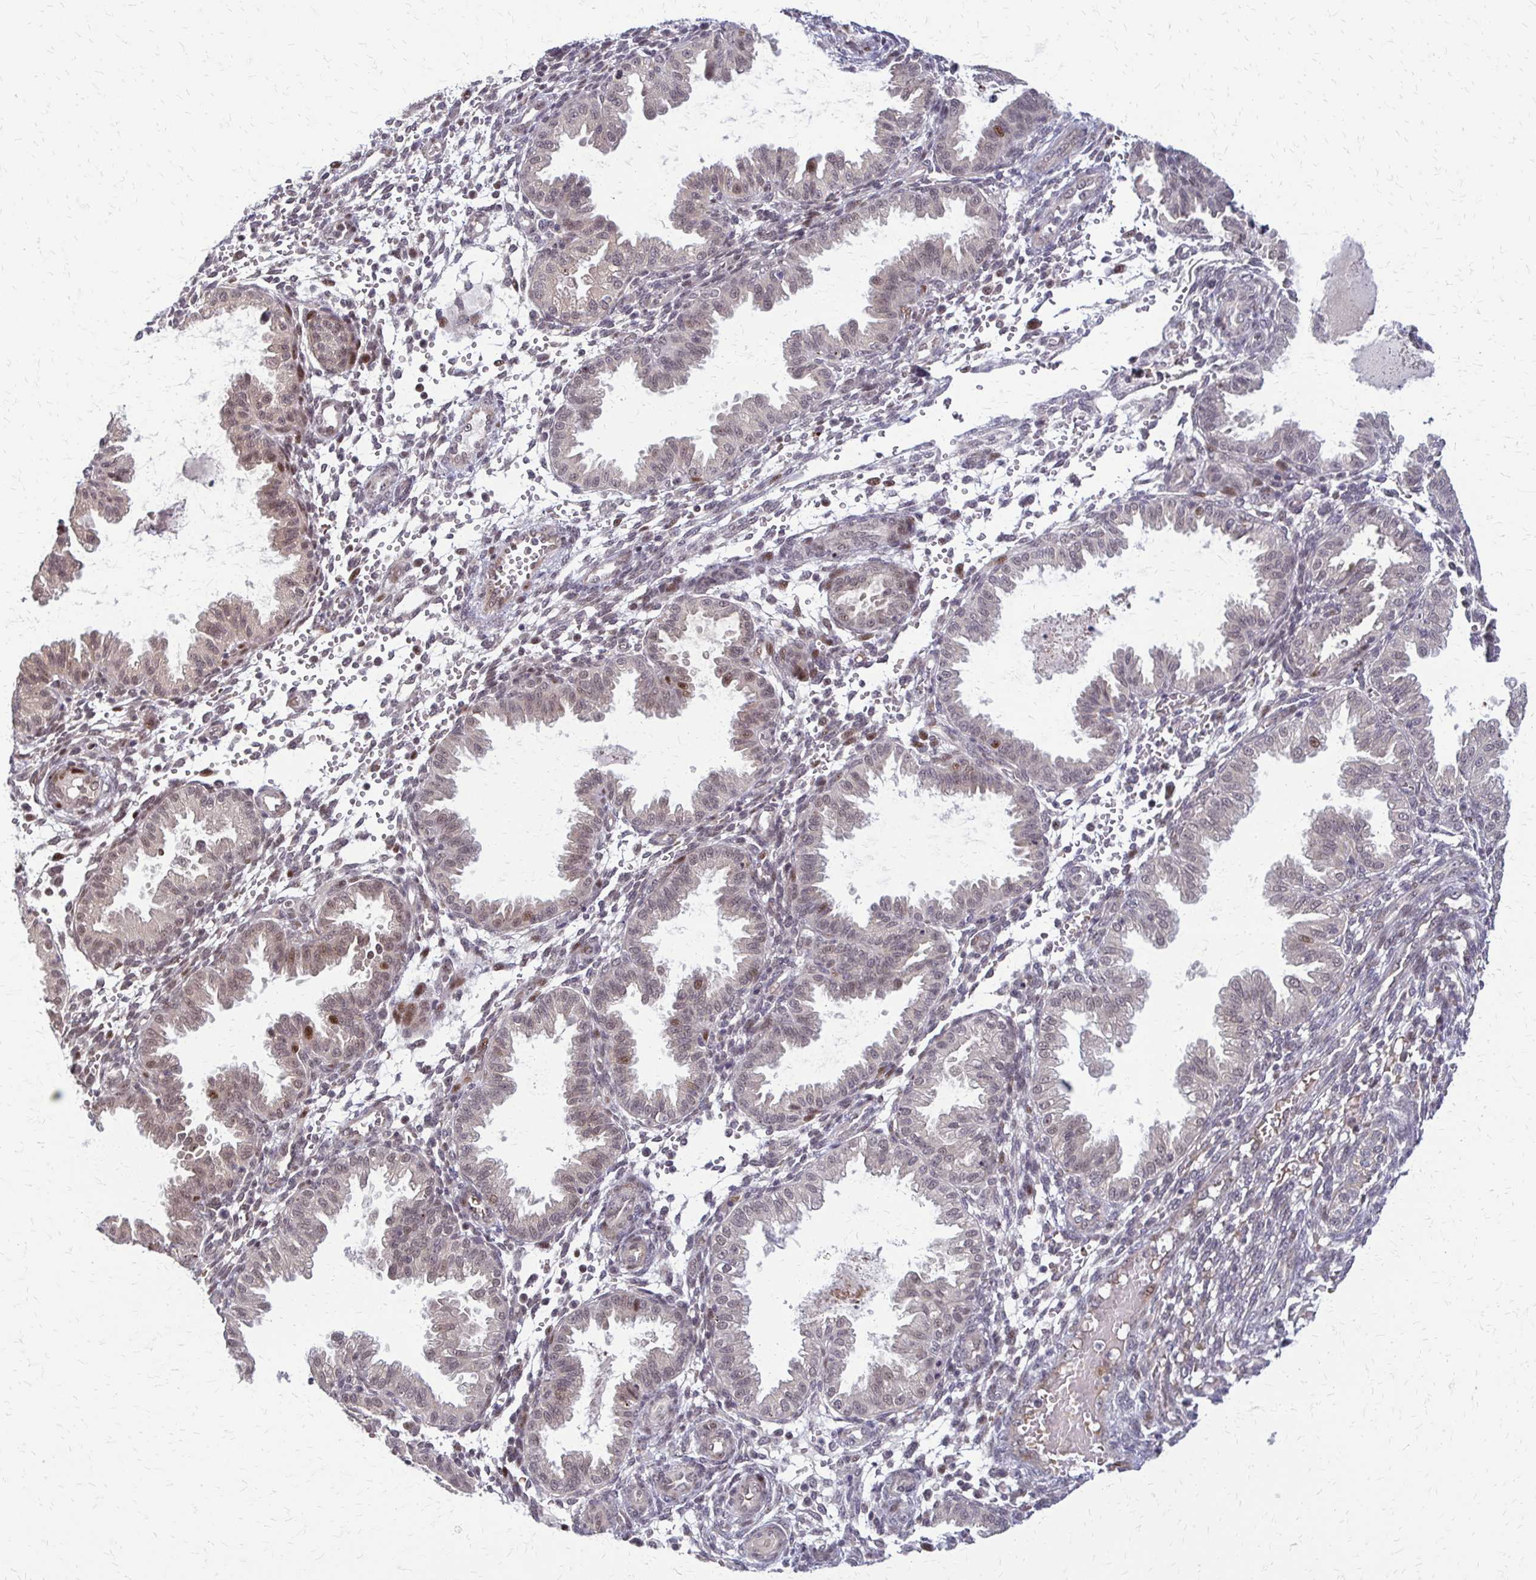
{"staining": {"intensity": "moderate", "quantity": "<25%", "location": "nuclear"}, "tissue": "endometrium", "cell_type": "Cells in endometrial stroma", "image_type": "normal", "snomed": [{"axis": "morphology", "description": "Normal tissue, NOS"}, {"axis": "topography", "description": "Endometrium"}], "caption": "This histopathology image shows immunohistochemistry staining of unremarkable human endometrium, with low moderate nuclear staining in about <25% of cells in endometrial stroma.", "gene": "TRIR", "patient": {"sex": "female", "age": 33}}